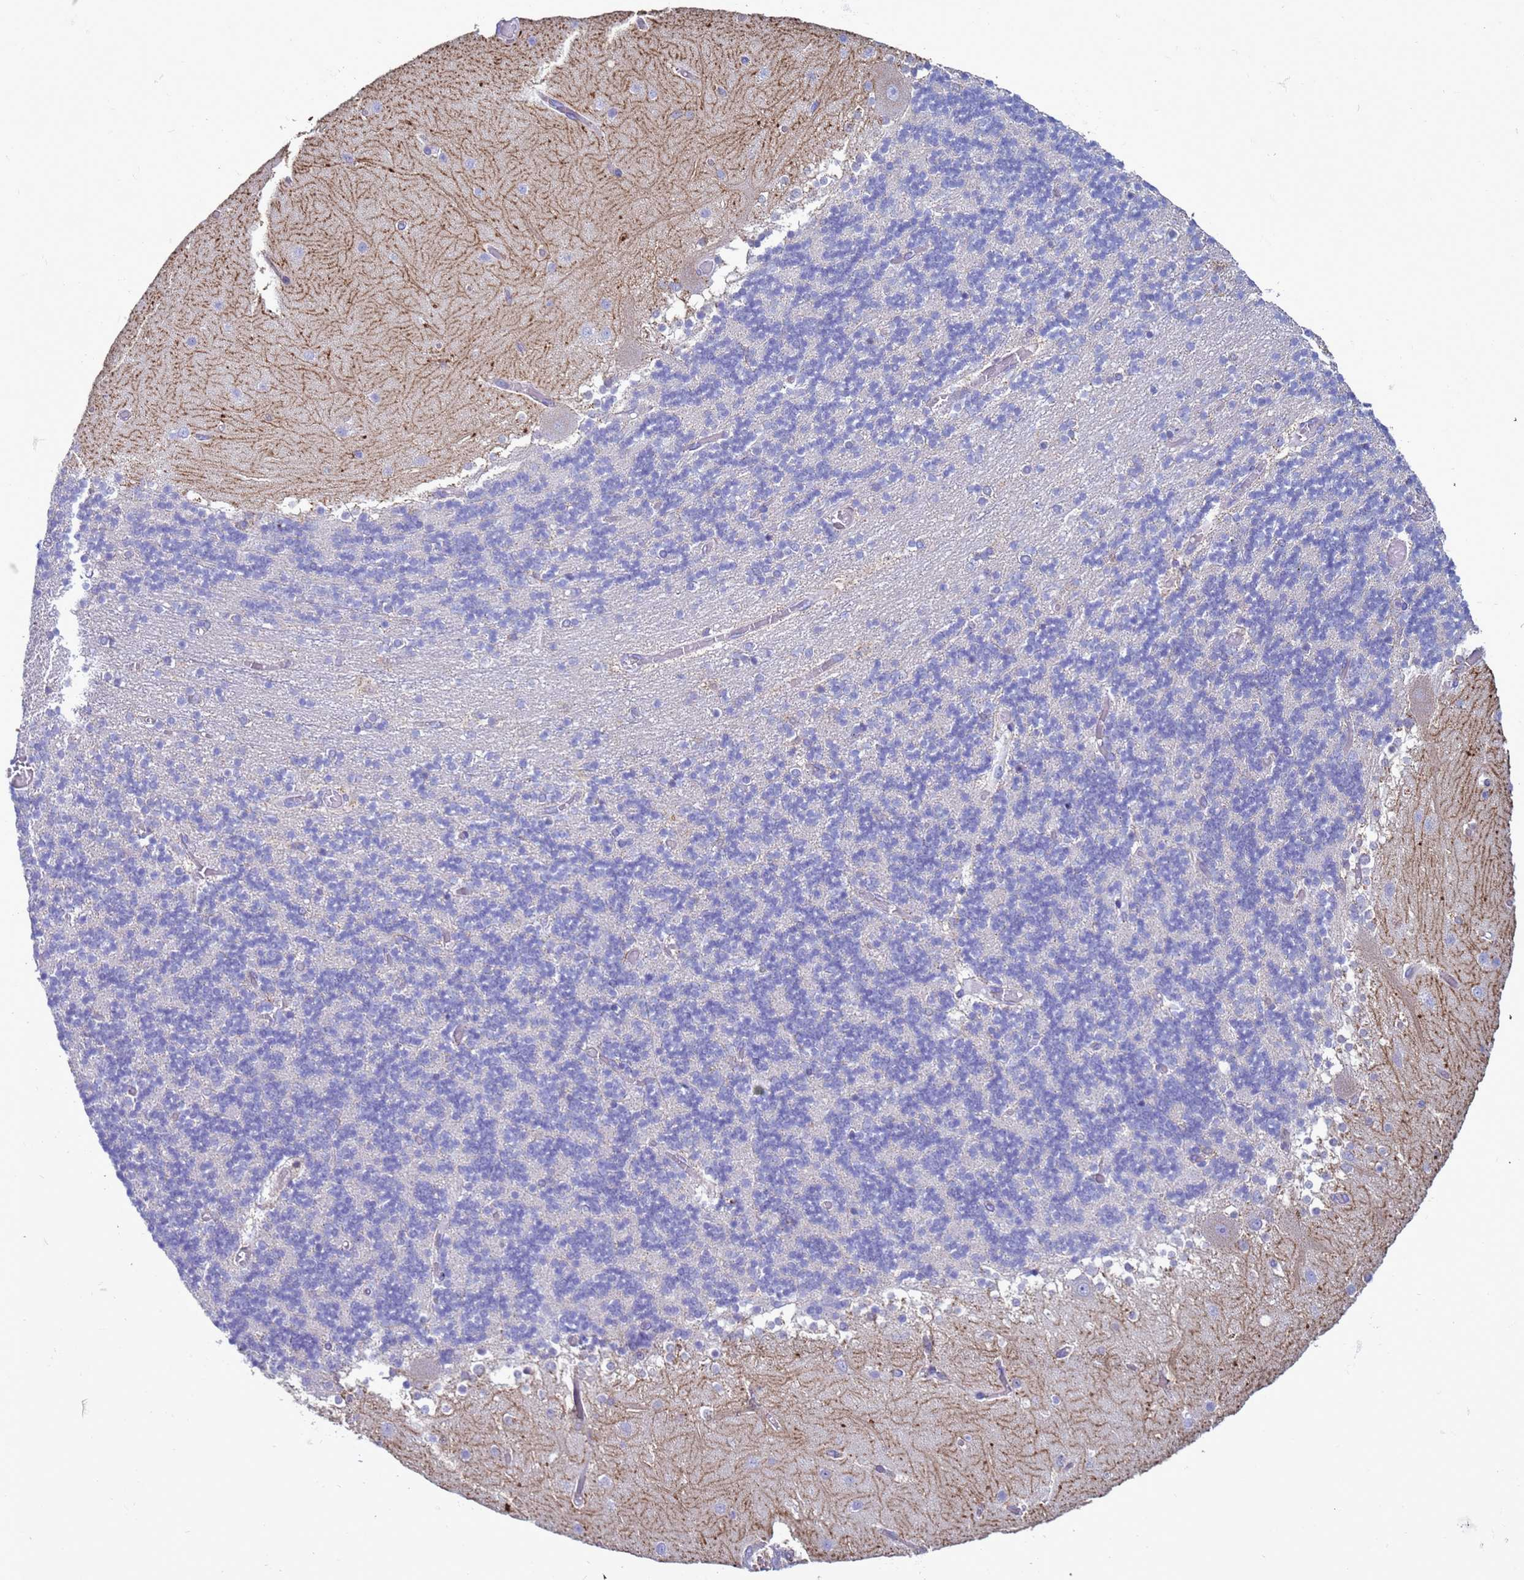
{"staining": {"intensity": "negative", "quantity": "none", "location": "none"}, "tissue": "cerebellum", "cell_type": "Cells in granular layer", "image_type": "normal", "snomed": [{"axis": "morphology", "description": "Normal tissue, NOS"}, {"axis": "topography", "description": "Cerebellum"}], "caption": "Immunohistochemistry image of unremarkable human cerebellum stained for a protein (brown), which displays no staining in cells in granular layer.", "gene": "ABHD17B", "patient": {"sex": "female", "age": 28}}